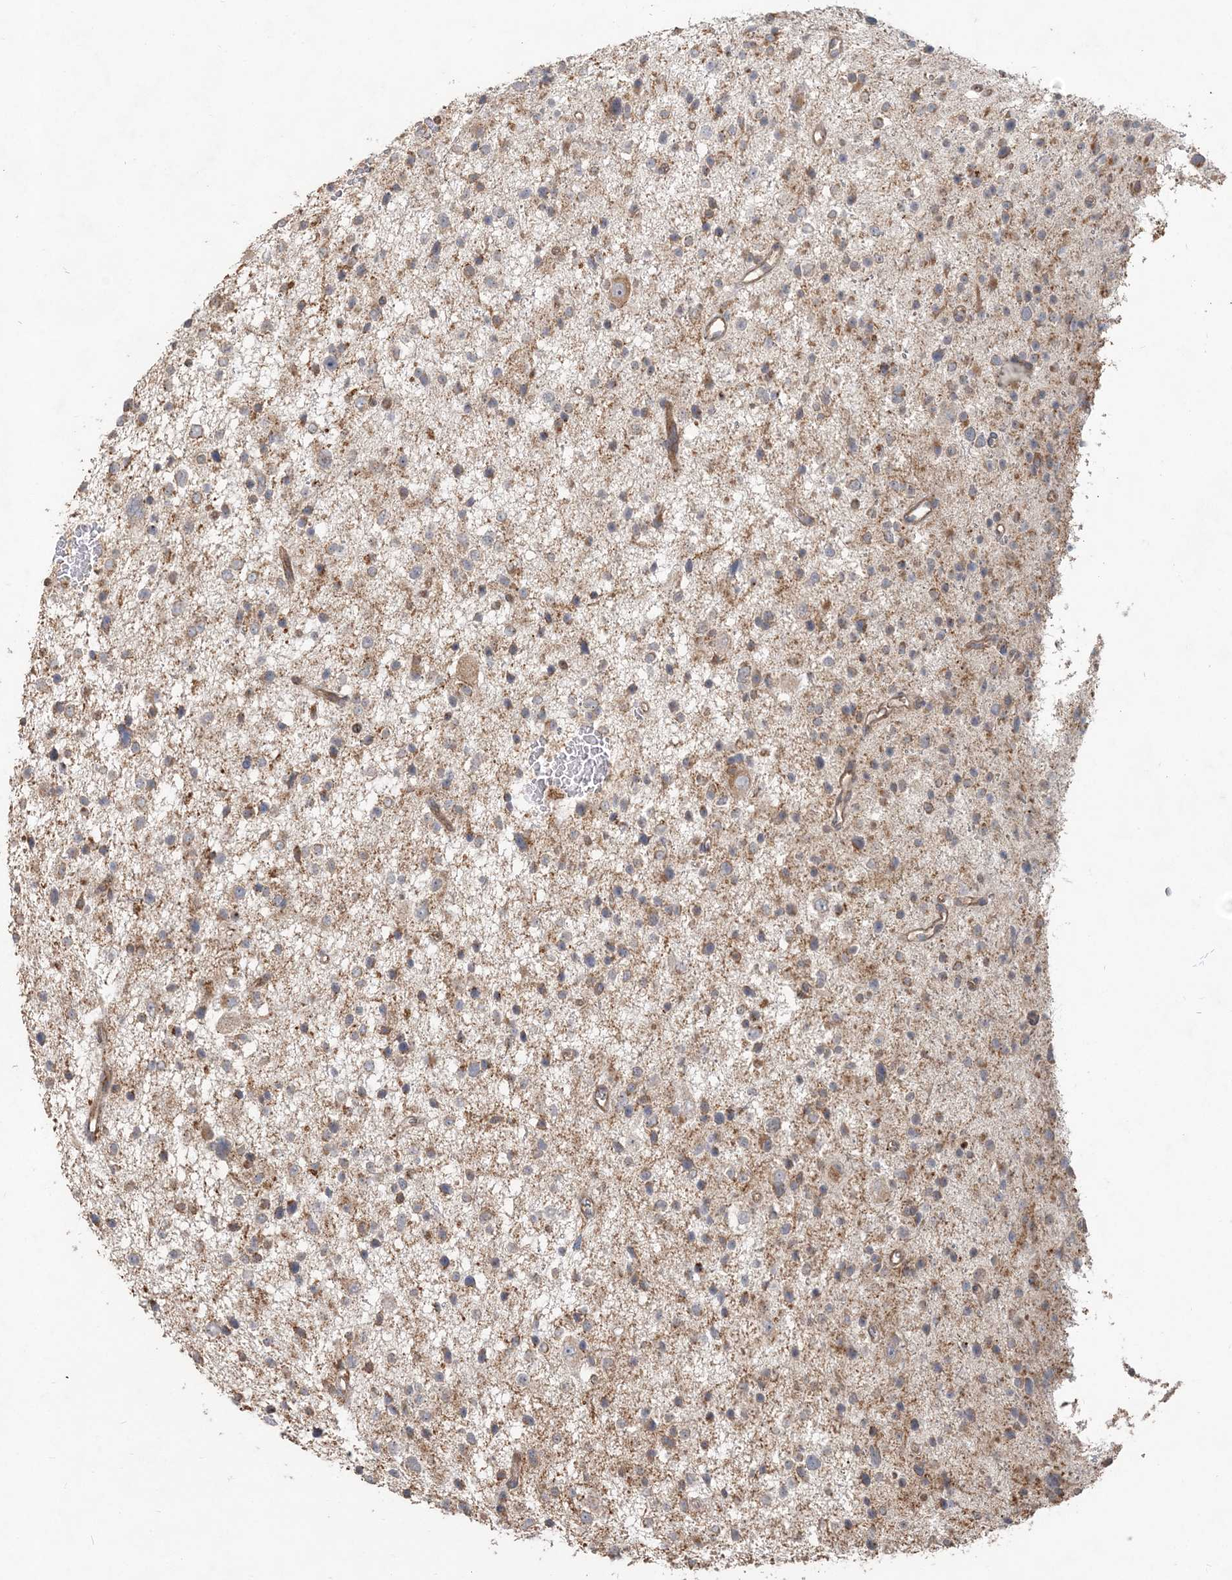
{"staining": {"intensity": "moderate", "quantity": "<25%", "location": "cytoplasmic/membranous"}, "tissue": "glioma", "cell_type": "Tumor cells", "image_type": "cancer", "snomed": [{"axis": "morphology", "description": "Glioma, malignant, Low grade"}, {"axis": "topography", "description": "Brain"}], "caption": "Immunohistochemical staining of human malignant low-grade glioma shows low levels of moderate cytoplasmic/membranous protein expression in approximately <25% of tumor cells.", "gene": "RAB14", "patient": {"sex": "female", "age": 37}}